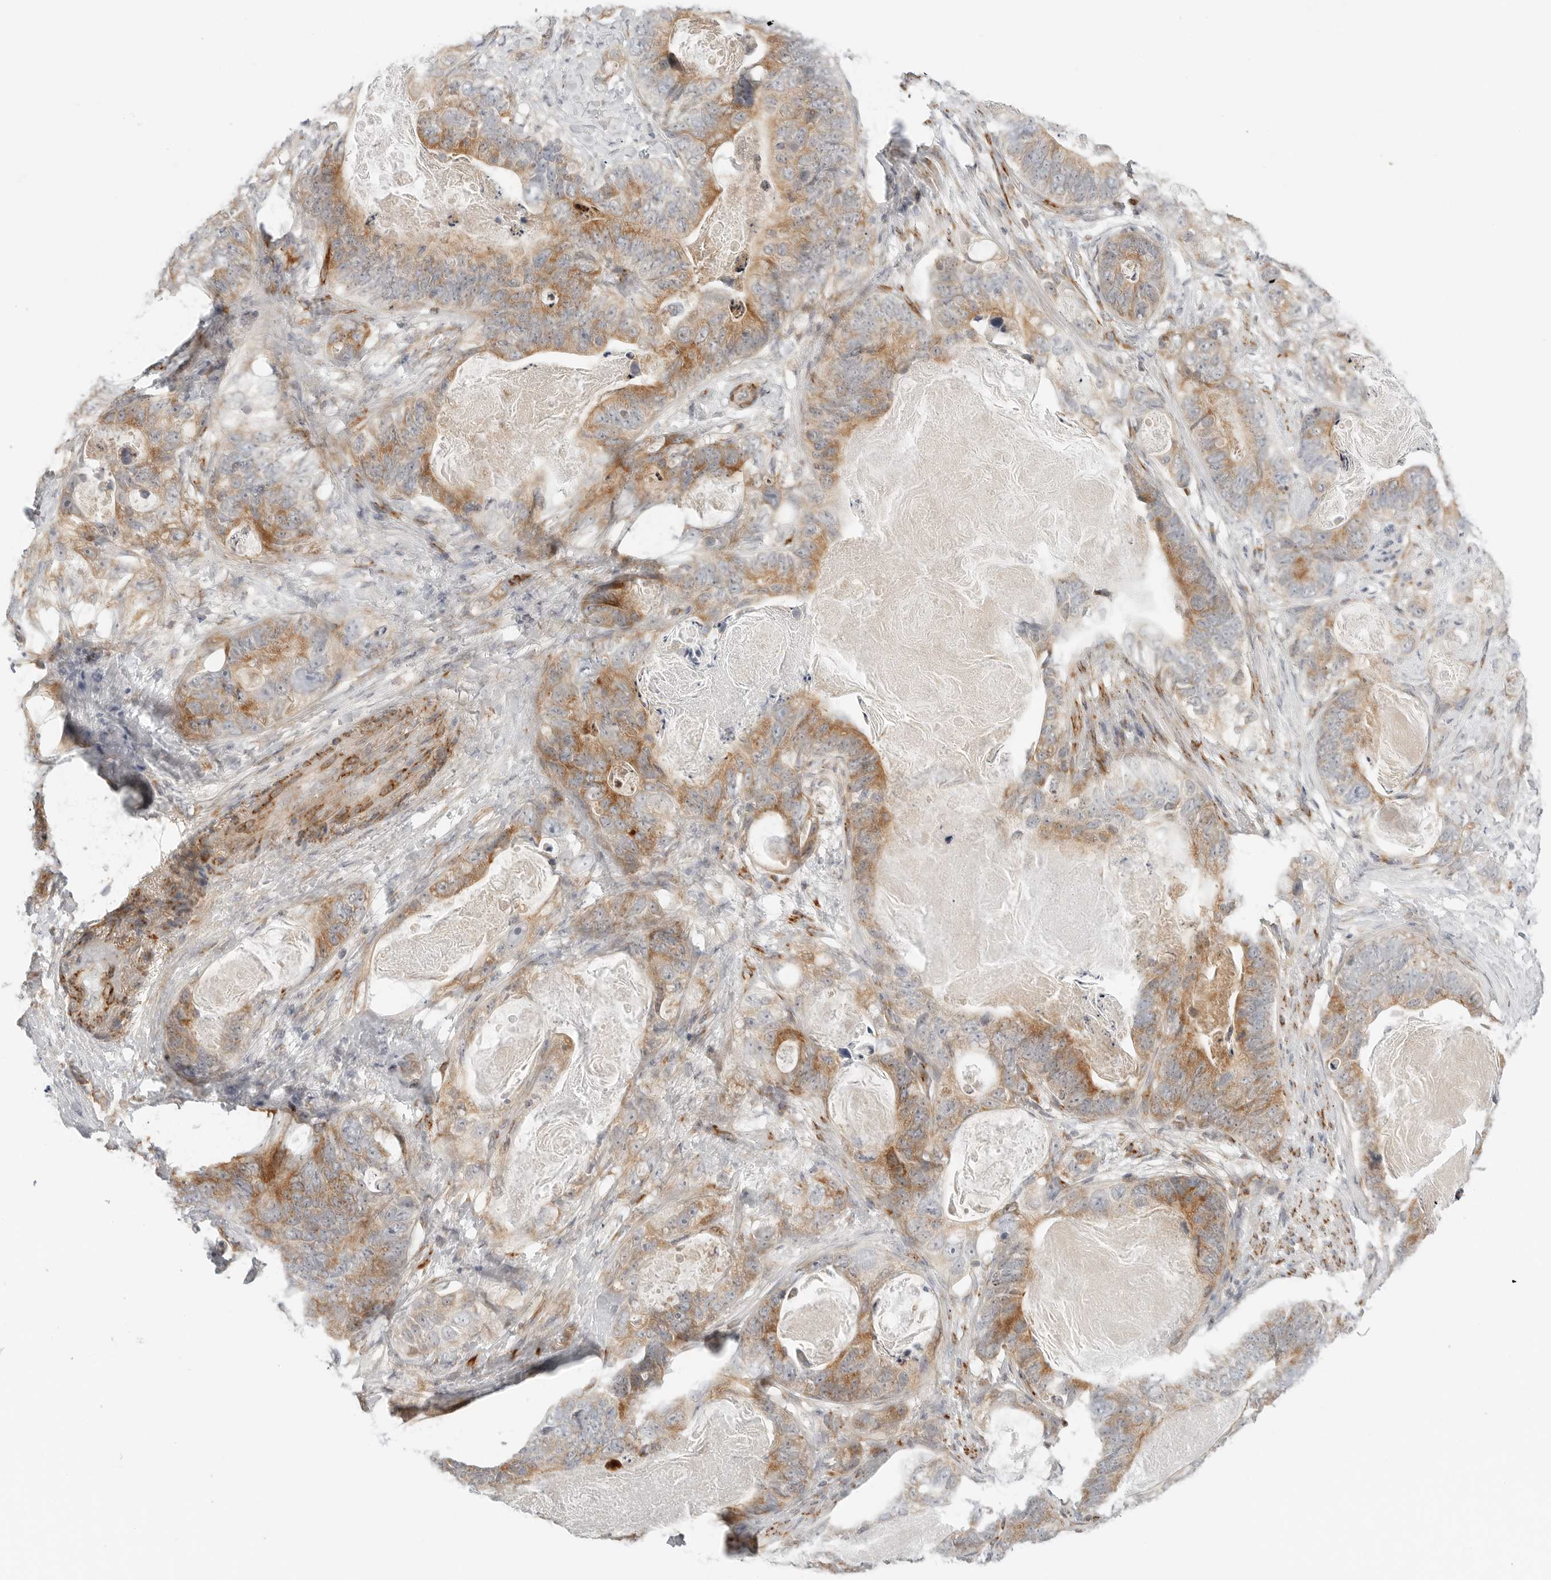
{"staining": {"intensity": "moderate", "quantity": ">75%", "location": "cytoplasmic/membranous"}, "tissue": "stomach cancer", "cell_type": "Tumor cells", "image_type": "cancer", "snomed": [{"axis": "morphology", "description": "Normal tissue, NOS"}, {"axis": "morphology", "description": "Adenocarcinoma, NOS"}, {"axis": "topography", "description": "Stomach"}], "caption": "This photomicrograph demonstrates immunohistochemistry staining of stomach cancer, with medium moderate cytoplasmic/membranous staining in approximately >75% of tumor cells.", "gene": "C1QTNF1", "patient": {"sex": "female", "age": 89}}